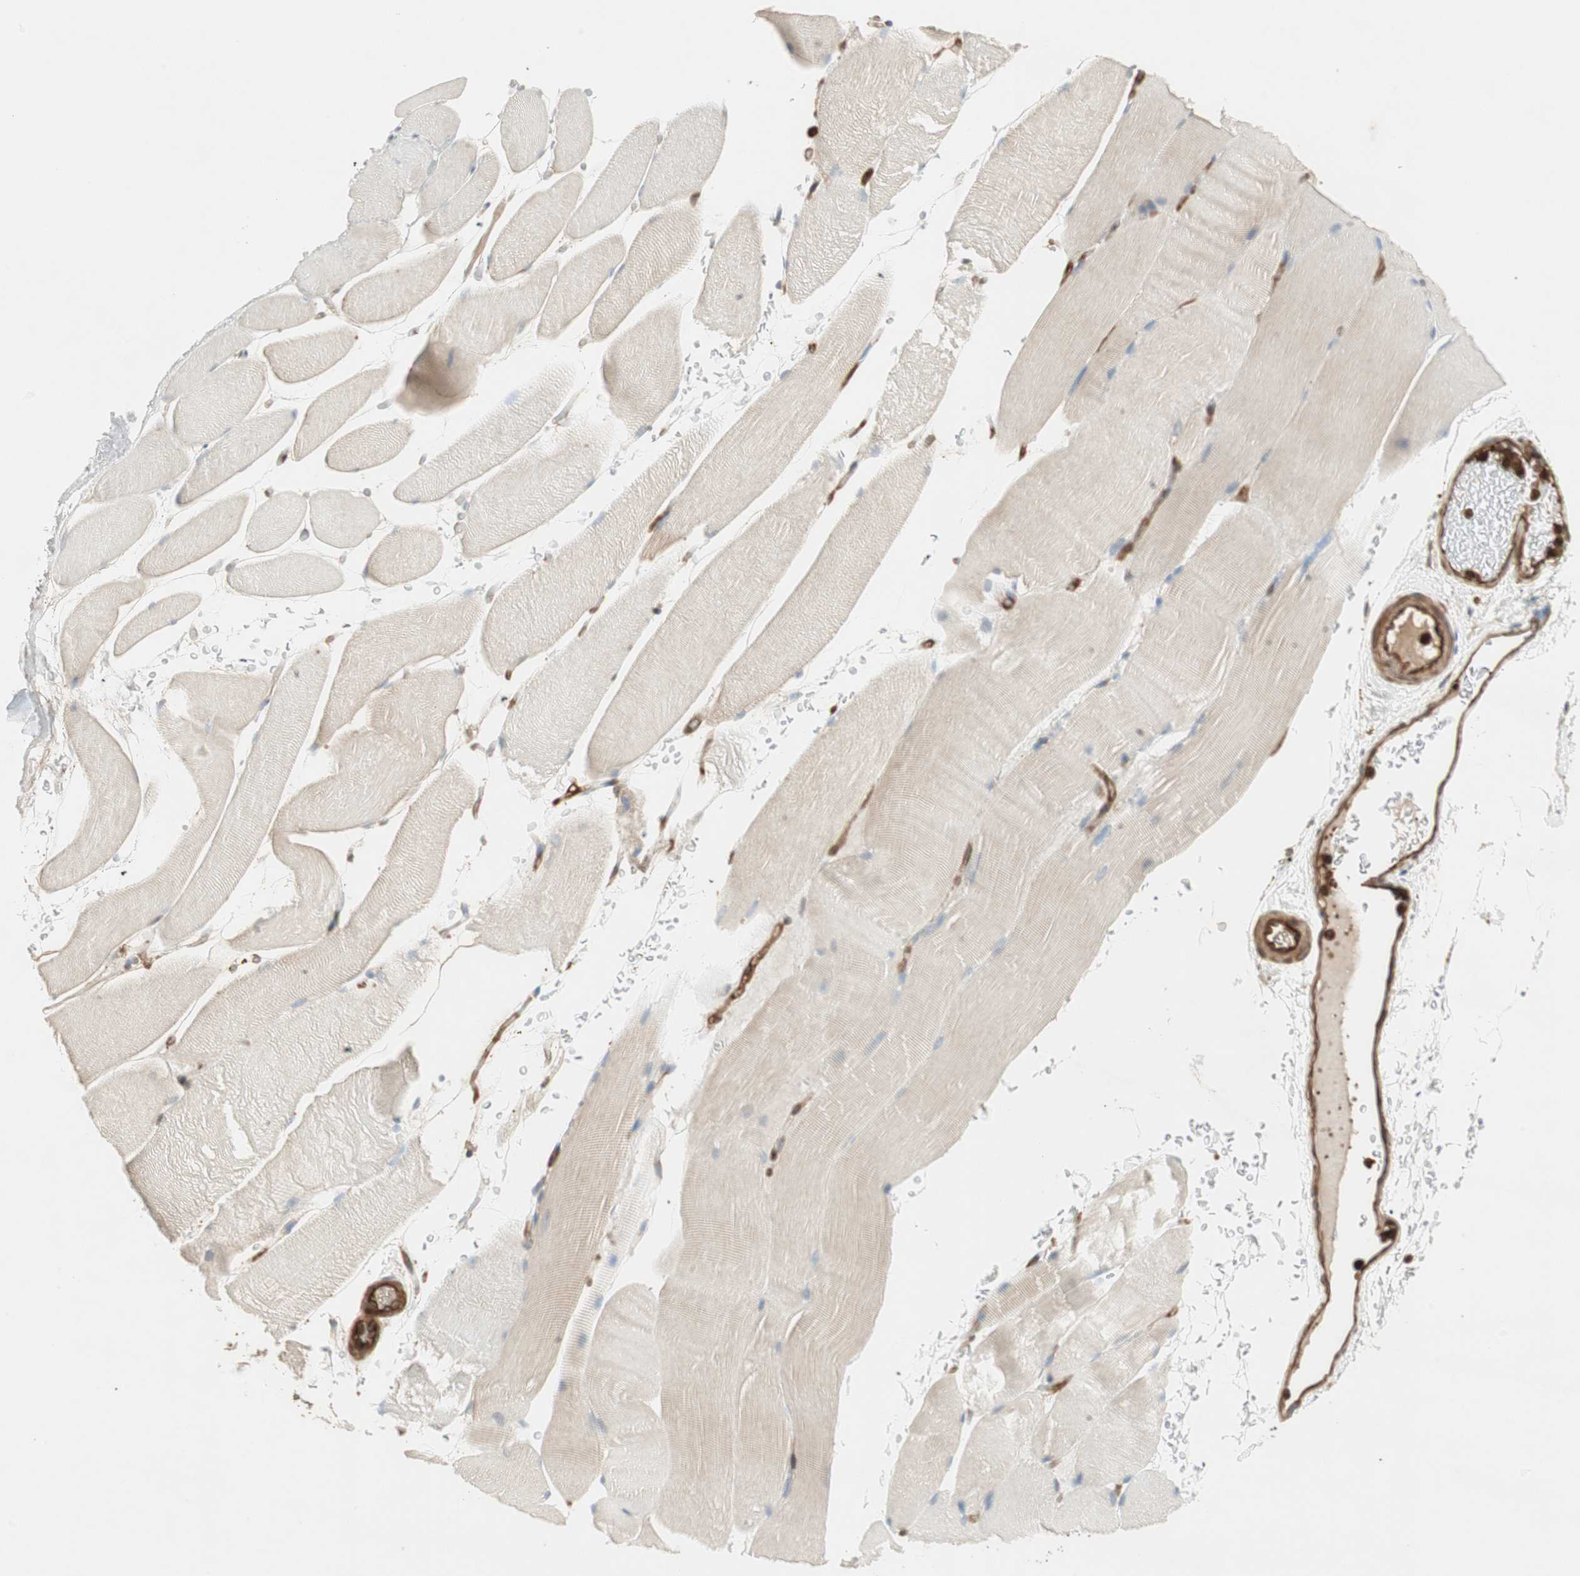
{"staining": {"intensity": "negative", "quantity": "none", "location": "none"}, "tissue": "skeletal muscle", "cell_type": "Myocytes", "image_type": "normal", "snomed": [{"axis": "morphology", "description": "Normal tissue, NOS"}, {"axis": "topography", "description": "Skeletal muscle"}], "caption": "This is an IHC photomicrograph of normal human skeletal muscle. There is no staining in myocytes.", "gene": "TCP11L1", "patient": {"sex": "female", "age": 37}}